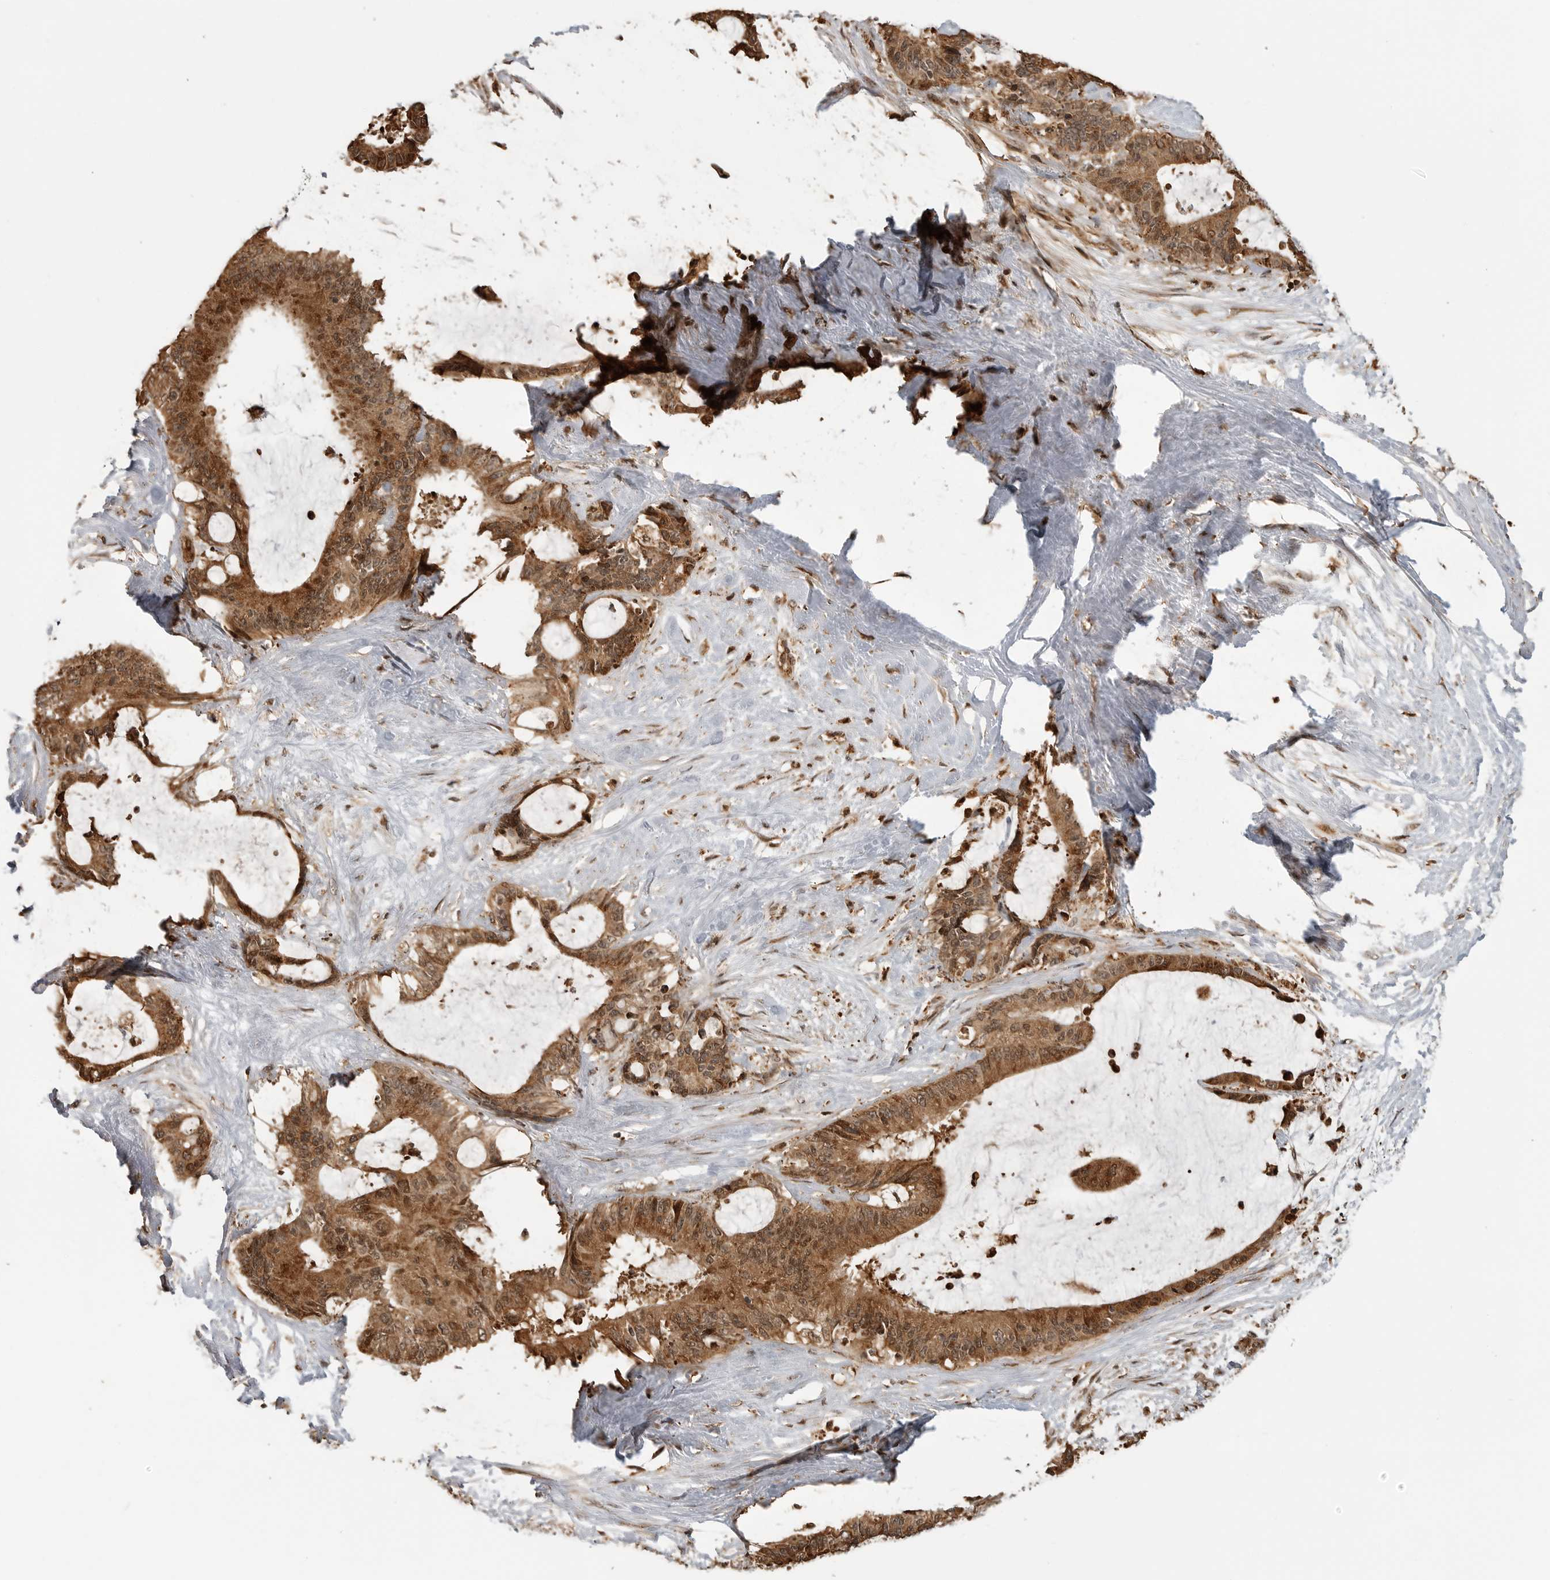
{"staining": {"intensity": "moderate", "quantity": ">75%", "location": "cytoplasmic/membranous,nuclear"}, "tissue": "liver cancer", "cell_type": "Tumor cells", "image_type": "cancer", "snomed": [{"axis": "morphology", "description": "Normal tissue, NOS"}, {"axis": "morphology", "description": "Cholangiocarcinoma"}, {"axis": "topography", "description": "Liver"}, {"axis": "topography", "description": "Peripheral nerve tissue"}], "caption": "Immunohistochemical staining of human liver cancer (cholangiocarcinoma) reveals medium levels of moderate cytoplasmic/membranous and nuclear protein staining in approximately >75% of tumor cells. Immunohistochemistry (ihc) stains the protein of interest in brown and the nuclei are stained blue.", "gene": "BMP2K", "patient": {"sex": "female", "age": 73}}